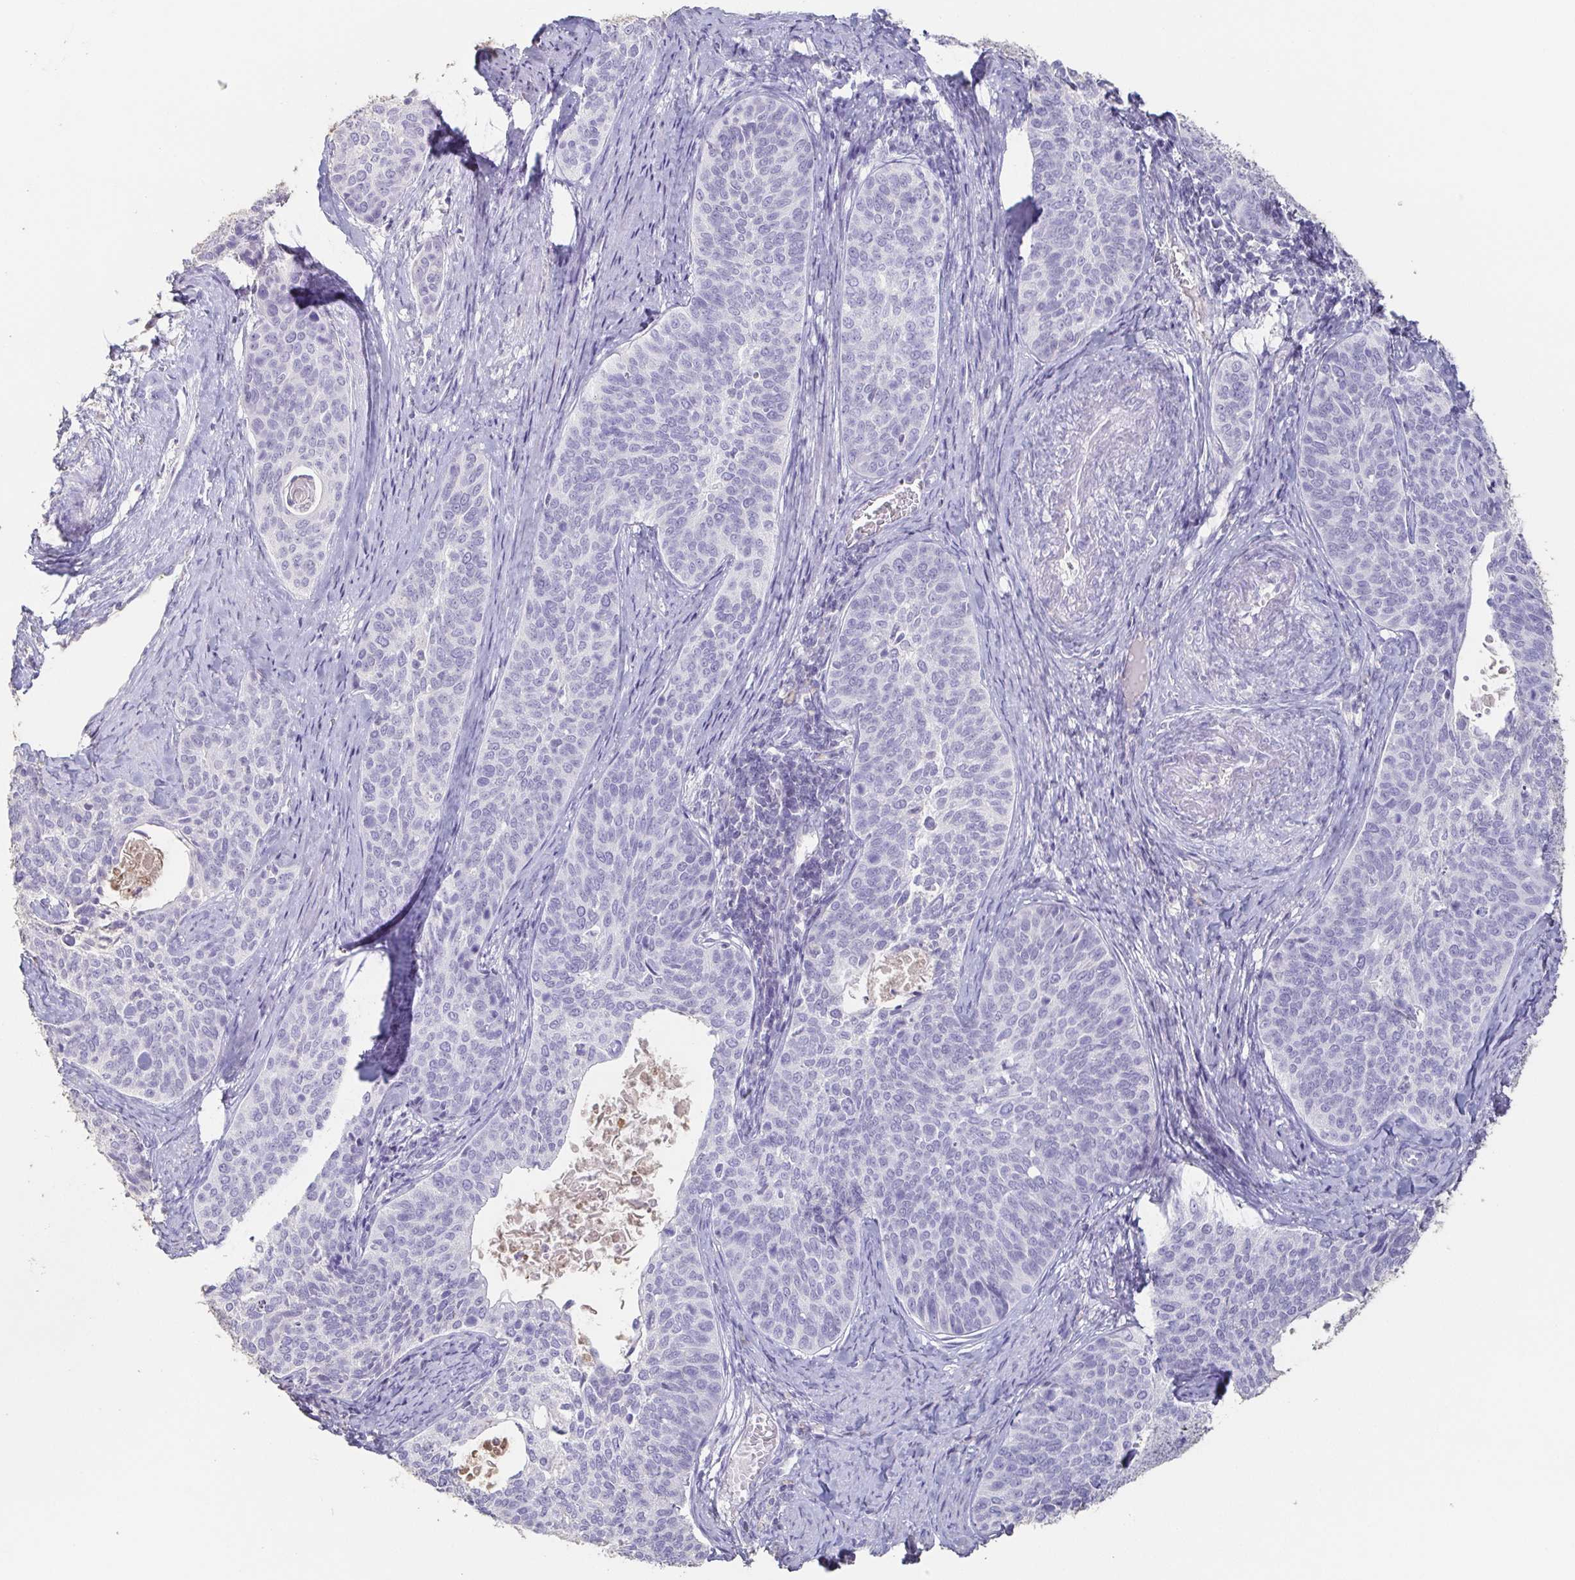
{"staining": {"intensity": "negative", "quantity": "none", "location": "none"}, "tissue": "cervical cancer", "cell_type": "Tumor cells", "image_type": "cancer", "snomed": [{"axis": "morphology", "description": "Squamous cell carcinoma, NOS"}, {"axis": "topography", "description": "Cervix"}], "caption": "DAB (3,3'-diaminobenzidine) immunohistochemical staining of human squamous cell carcinoma (cervical) exhibits no significant positivity in tumor cells. (DAB immunohistochemistry, high magnification).", "gene": "BPIFA2", "patient": {"sex": "female", "age": 69}}